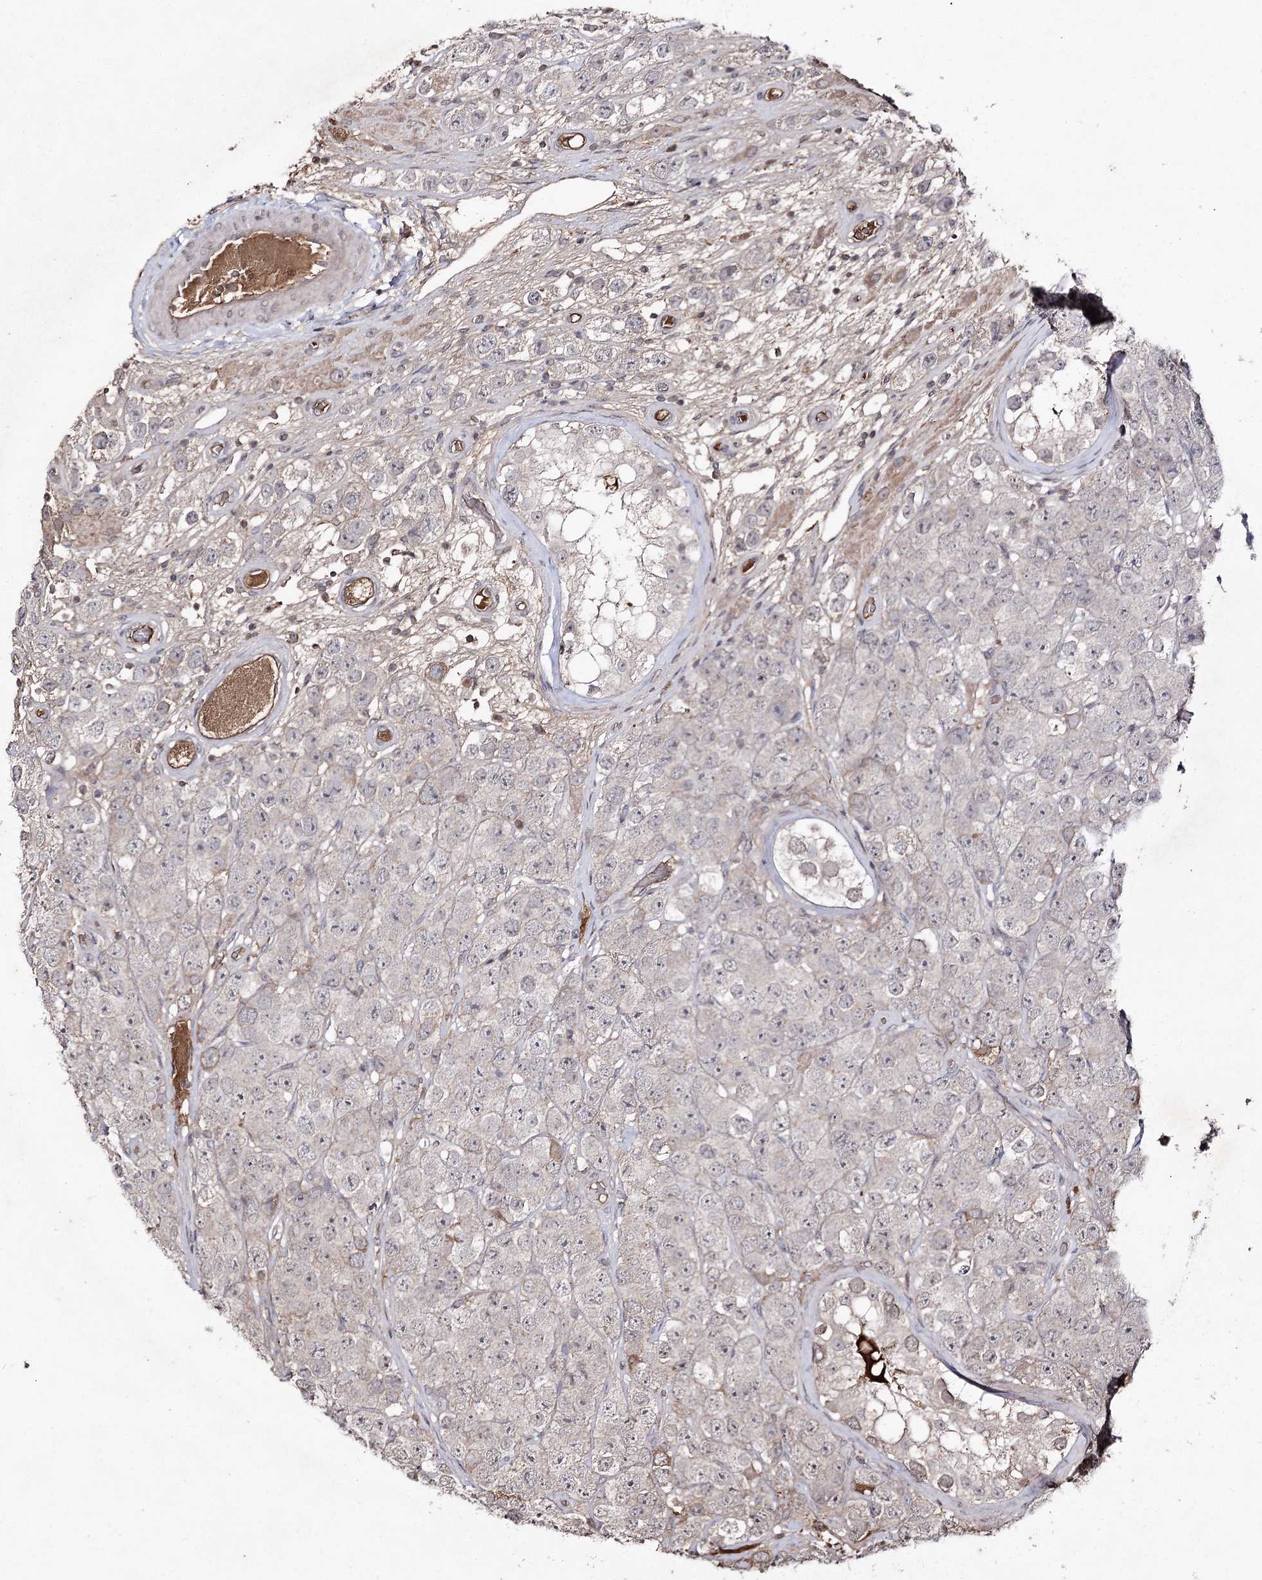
{"staining": {"intensity": "moderate", "quantity": "<25%", "location": "cytoplasmic/membranous"}, "tissue": "testis cancer", "cell_type": "Tumor cells", "image_type": "cancer", "snomed": [{"axis": "morphology", "description": "Seminoma, NOS"}, {"axis": "topography", "description": "Testis"}], "caption": "The photomicrograph demonstrates staining of seminoma (testis), revealing moderate cytoplasmic/membranous protein positivity (brown color) within tumor cells. (Stains: DAB in brown, nuclei in blue, Microscopy: brightfield microscopy at high magnification).", "gene": "SYNGR3", "patient": {"sex": "male", "age": 28}}